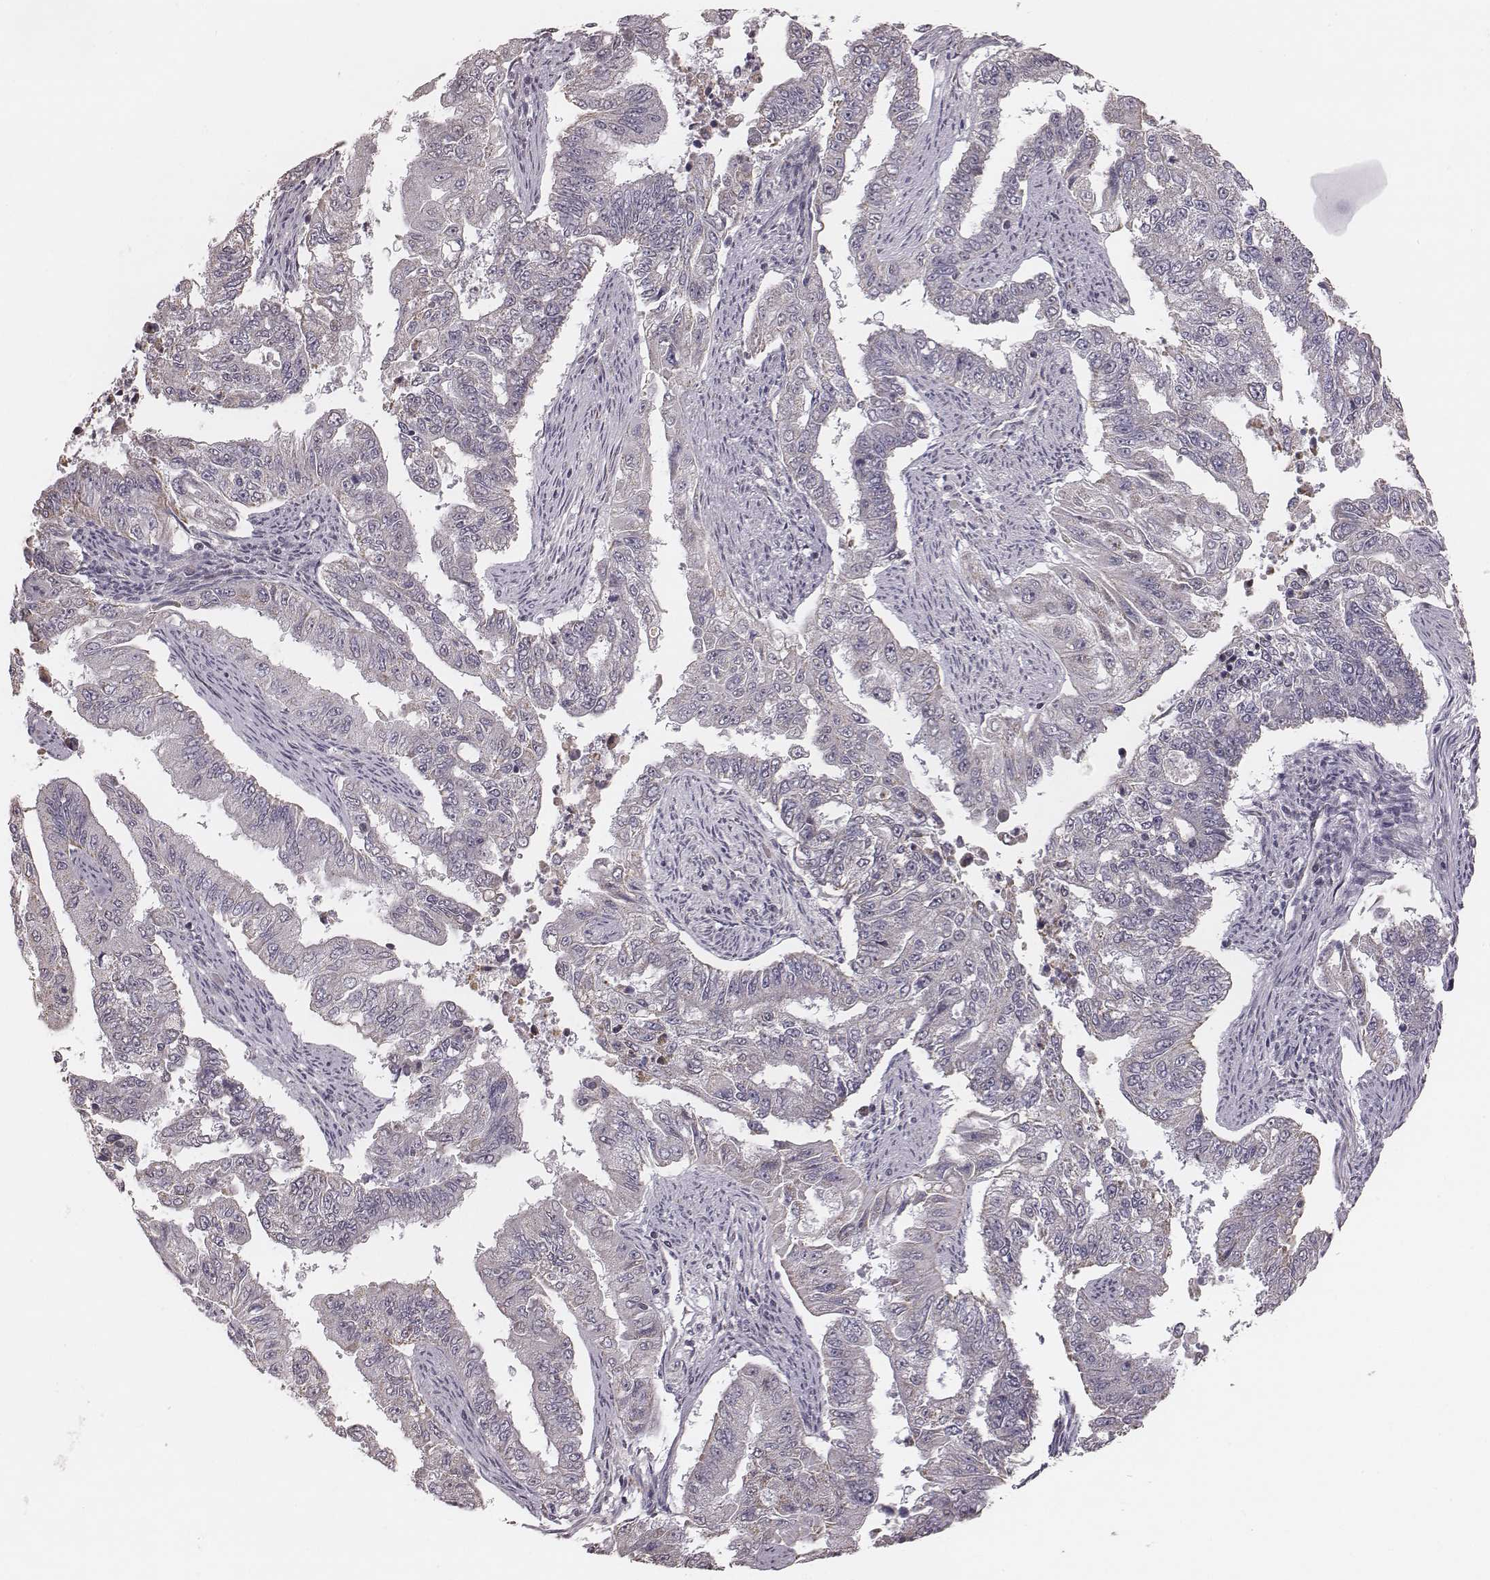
{"staining": {"intensity": "negative", "quantity": "none", "location": "none"}, "tissue": "endometrial cancer", "cell_type": "Tumor cells", "image_type": "cancer", "snomed": [{"axis": "morphology", "description": "Adenocarcinoma, NOS"}, {"axis": "topography", "description": "Uterus"}], "caption": "Immunohistochemistry image of neoplastic tissue: endometrial adenocarcinoma stained with DAB exhibits no significant protein positivity in tumor cells. (Immunohistochemistry, brightfield microscopy, high magnification).", "gene": "SLC7A4", "patient": {"sex": "female", "age": 59}}